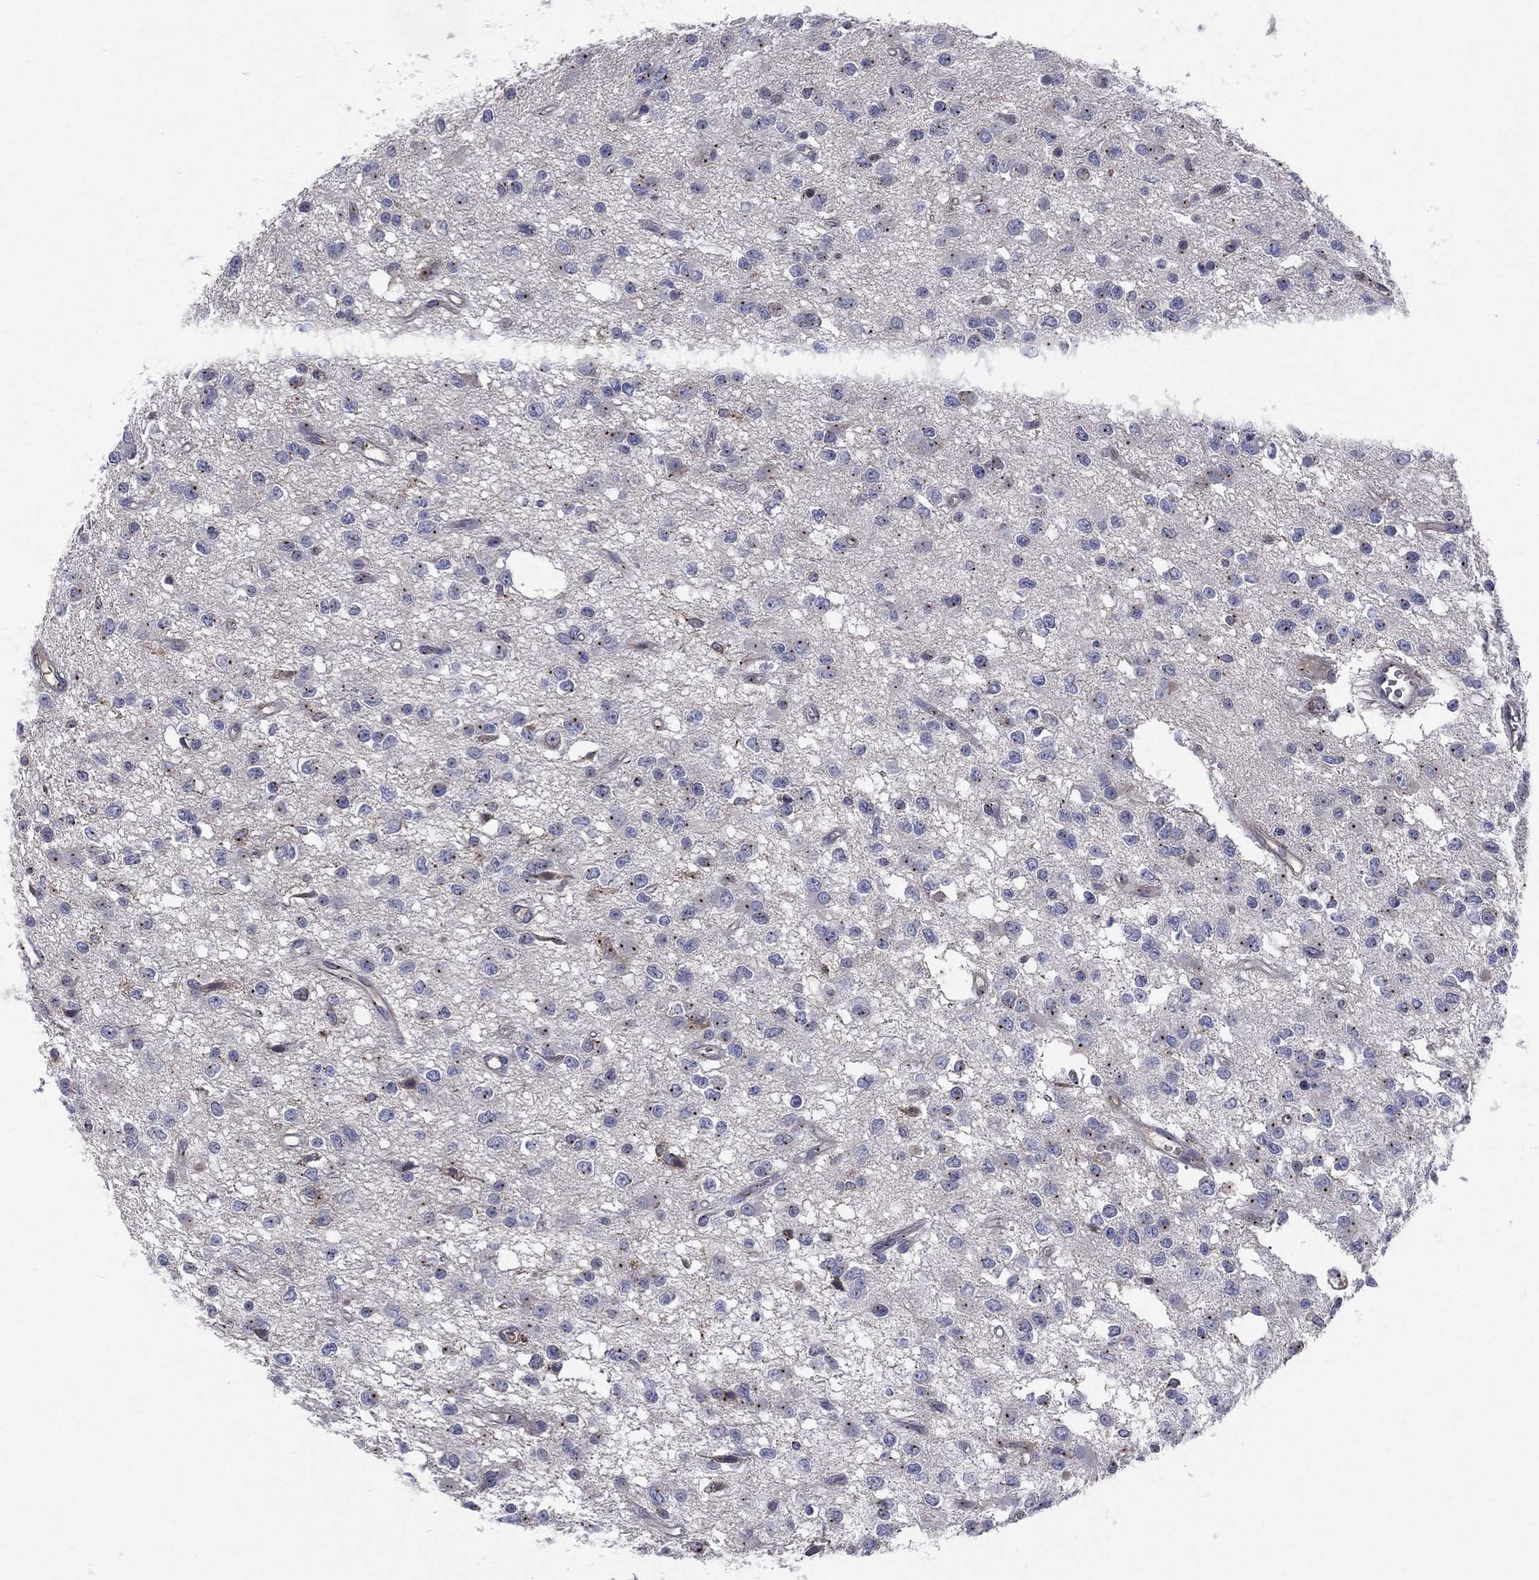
{"staining": {"intensity": "weak", "quantity": "<25%", "location": "cytoplasmic/membranous"}, "tissue": "glioma", "cell_type": "Tumor cells", "image_type": "cancer", "snomed": [{"axis": "morphology", "description": "Glioma, malignant, Low grade"}, {"axis": "topography", "description": "Brain"}], "caption": "Protein analysis of glioma reveals no significant staining in tumor cells.", "gene": "CROCC", "patient": {"sex": "female", "age": 45}}